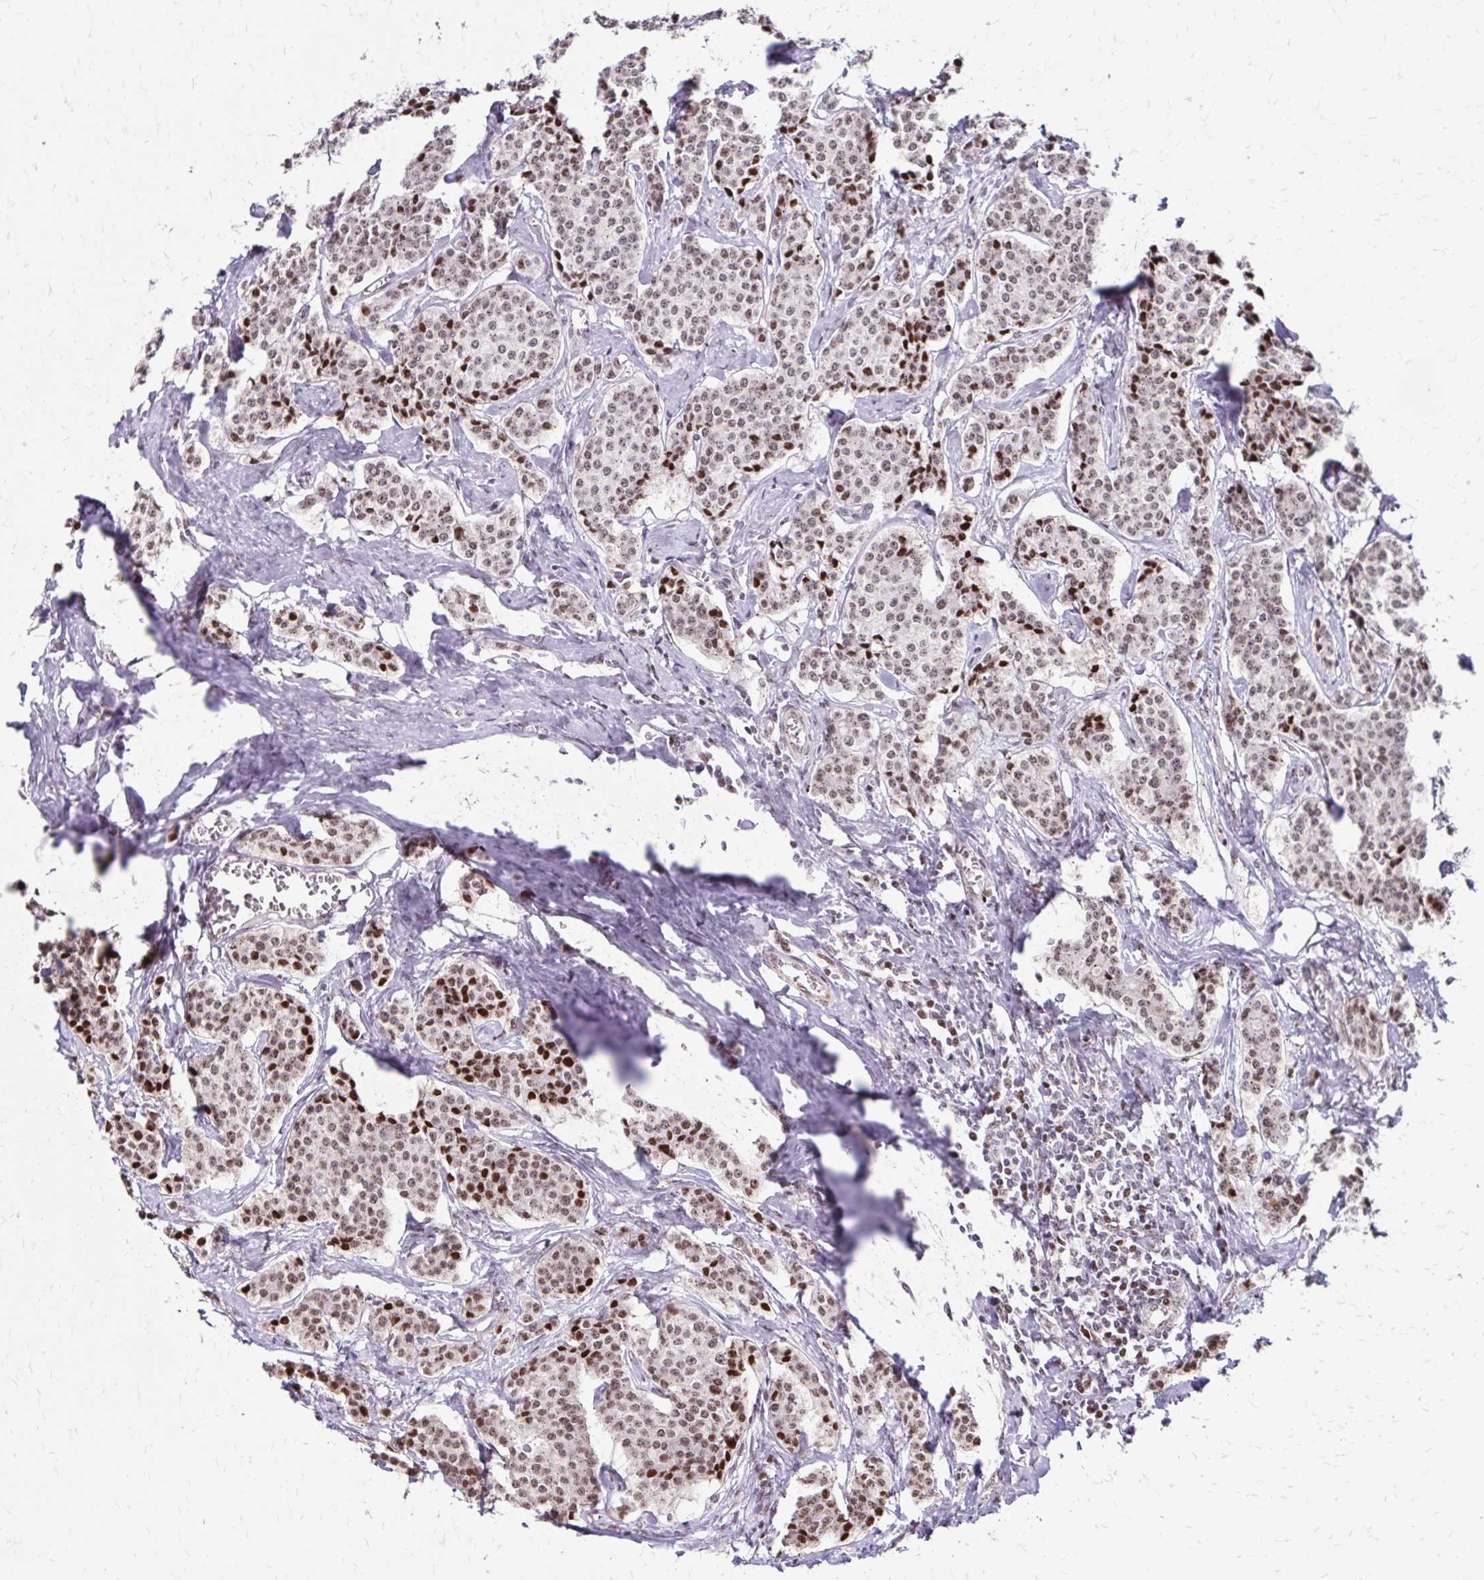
{"staining": {"intensity": "moderate", "quantity": ">75%", "location": "nuclear"}, "tissue": "carcinoid", "cell_type": "Tumor cells", "image_type": "cancer", "snomed": [{"axis": "morphology", "description": "Carcinoid, malignant, NOS"}, {"axis": "topography", "description": "Small intestine"}], "caption": "The image demonstrates a brown stain indicating the presence of a protein in the nuclear of tumor cells in malignant carcinoid.", "gene": "TOB1", "patient": {"sex": "female", "age": 64}}